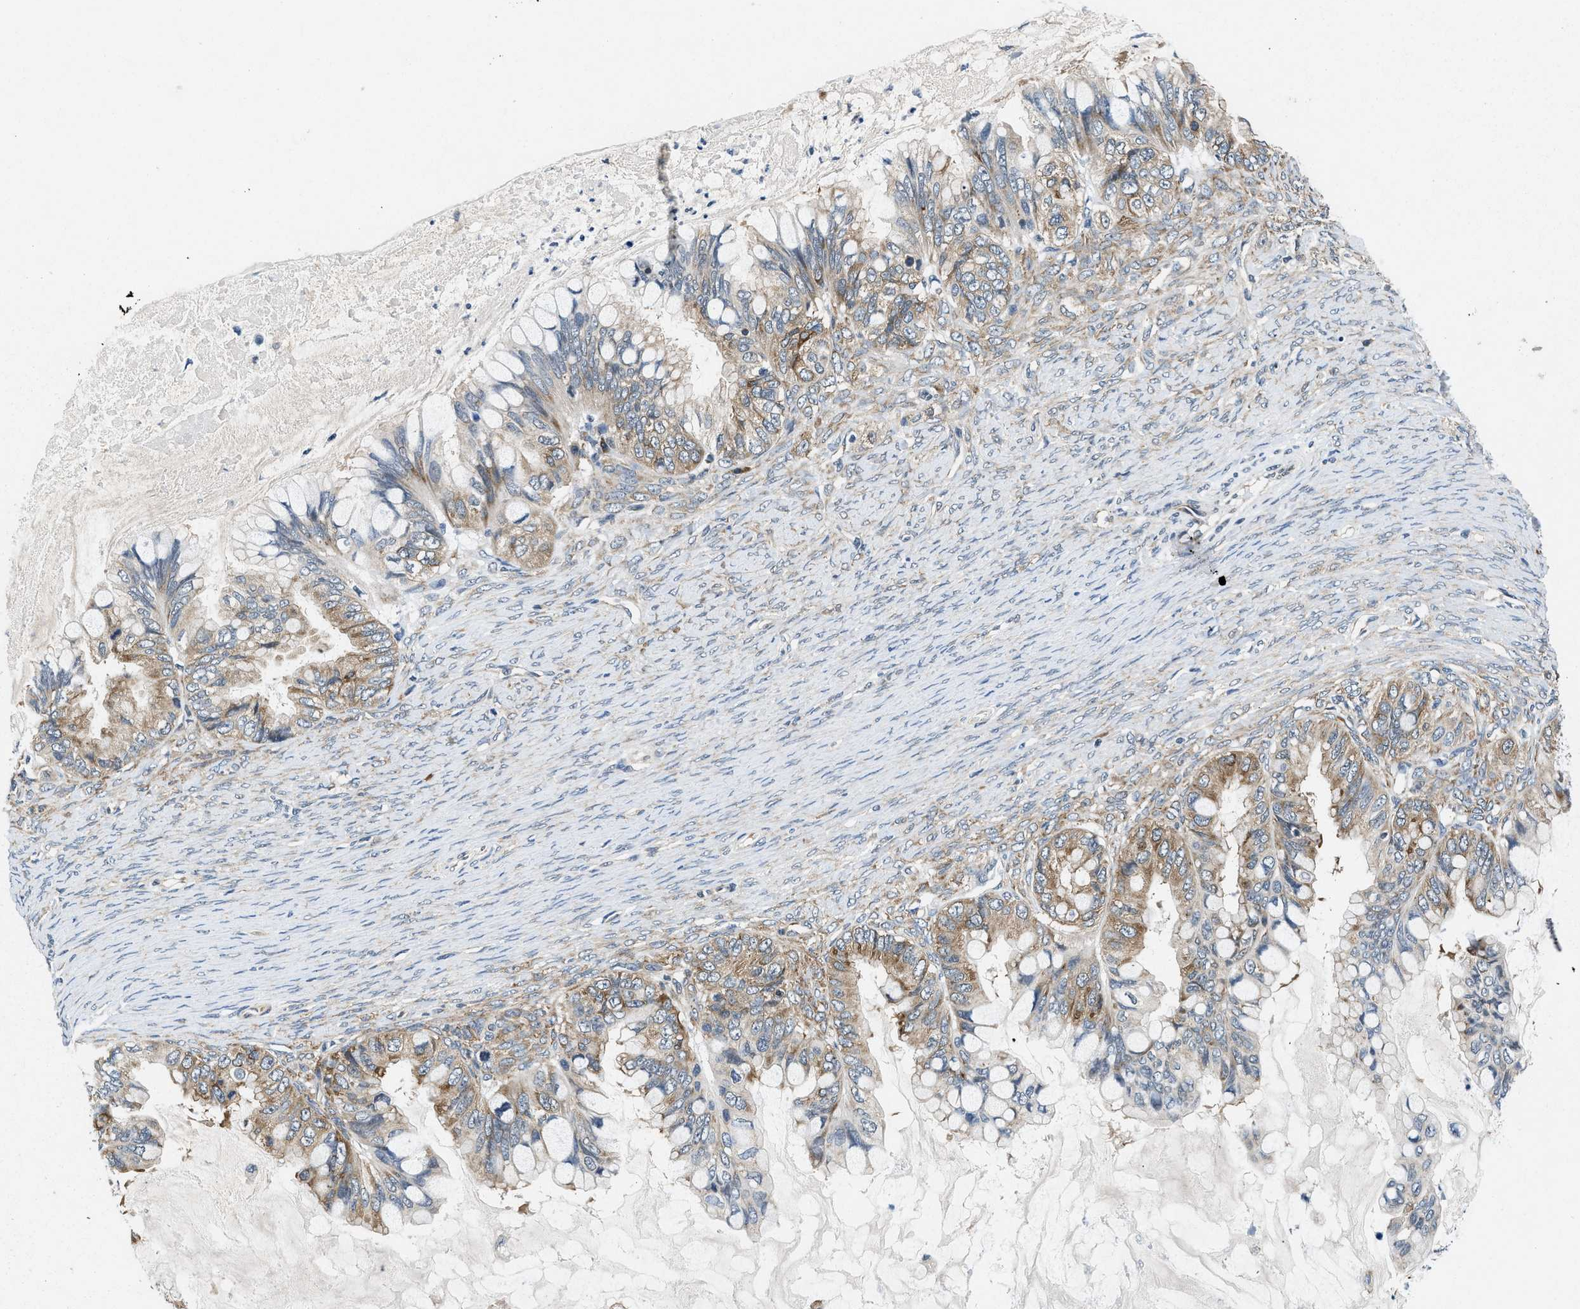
{"staining": {"intensity": "weak", "quantity": ">75%", "location": "cytoplasmic/membranous"}, "tissue": "ovarian cancer", "cell_type": "Tumor cells", "image_type": "cancer", "snomed": [{"axis": "morphology", "description": "Cystadenocarcinoma, mucinous, NOS"}, {"axis": "topography", "description": "Ovary"}], "caption": "IHC staining of ovarian cancer, which reveals low levels of weak cytoplasmic/membranous expression in about >75% of tumor cells indicating weak cytoplasmic/membranous protein staining. The staining was performed using DAB (brown) for protein detection and nuclei were counterstained in hematoxylin (blue).", "gene": "PA2G4", "patient": {"sex": "female", "age": 80}}